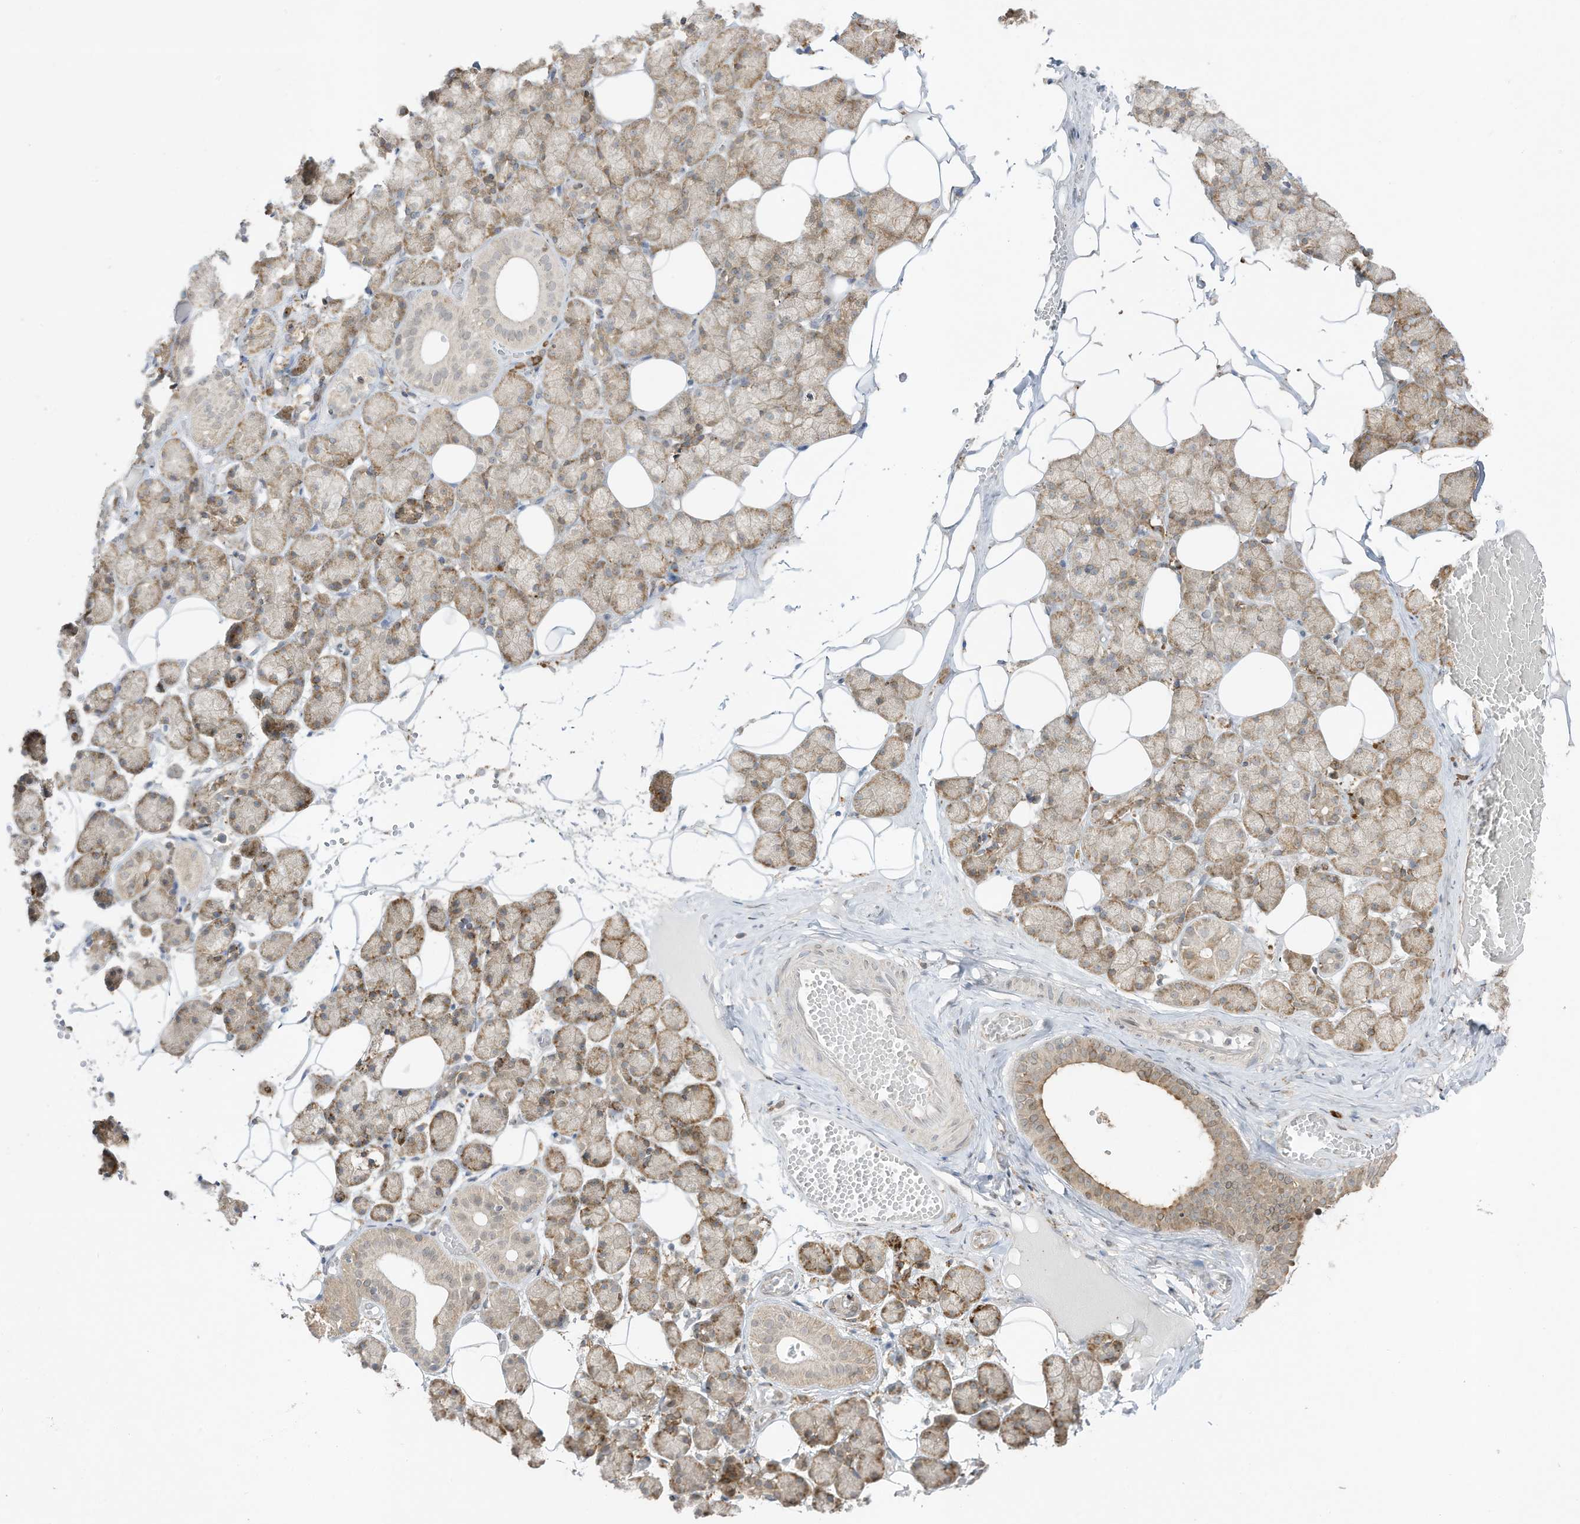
{"staining": {"intensity": "moderate", "quantity": "25%-75%", "location": "cytoplasmic/membranous"}, "tissue": "salivary gland", "cell_type": "Glandular cells", "image_type": "normal", "snomed": [{"axis": "morphology", "description": "Normal tissue, NOS"}, {"axis": "topography", "description": "Salivary gland"}], "caption": "Moderate cytoplasmic/membranous positivity is seen in about 25%-75% of glandular cells in unremarkable salivary gland. (brown staining indicates protein expression, while blue staining denotes nuclei).", "gene": "PTK6", "patient": {"sex": "female", "age": 33}}